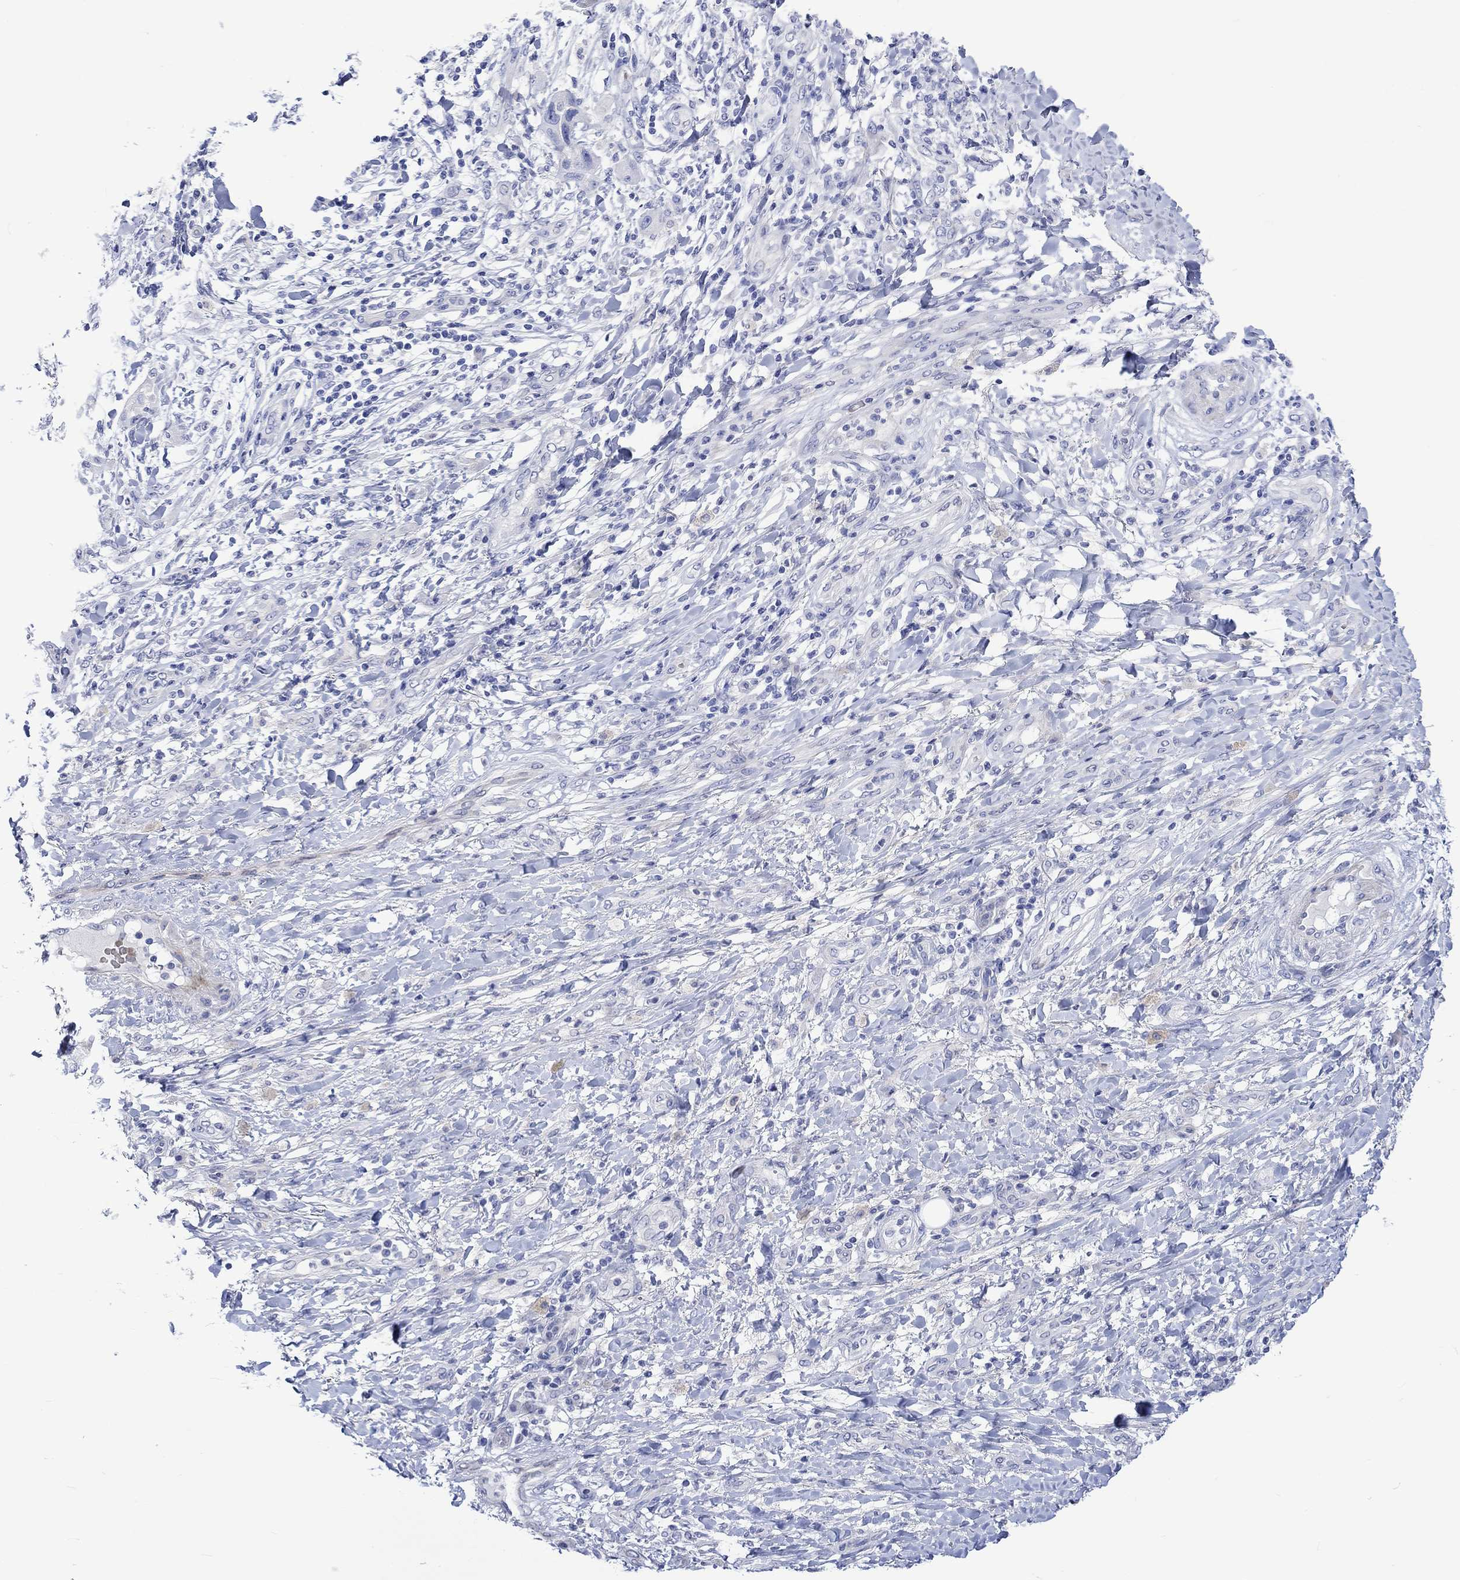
{"staining": {"intensity": "negative", "quantity": "none", "location": "none"}, "tissue": "skin cancer", "cell_type": "Tumor cells", "image_type": "cancer", "snomed": [{"axis": "morphology", "description": "Squamous cell carcinoma, NOS"}, {"axis": "topography", "description": "Skin"}], "caption": "Skin cancer (squamous cell carcinoma) was stained to show a protein in brown. There is no significant positivity in tumor cells. (DAB immunohistochemistry with hematoxylin counter stain).", "gene": "NRIP3", "patient": {"sex": "male", "age": 62}}